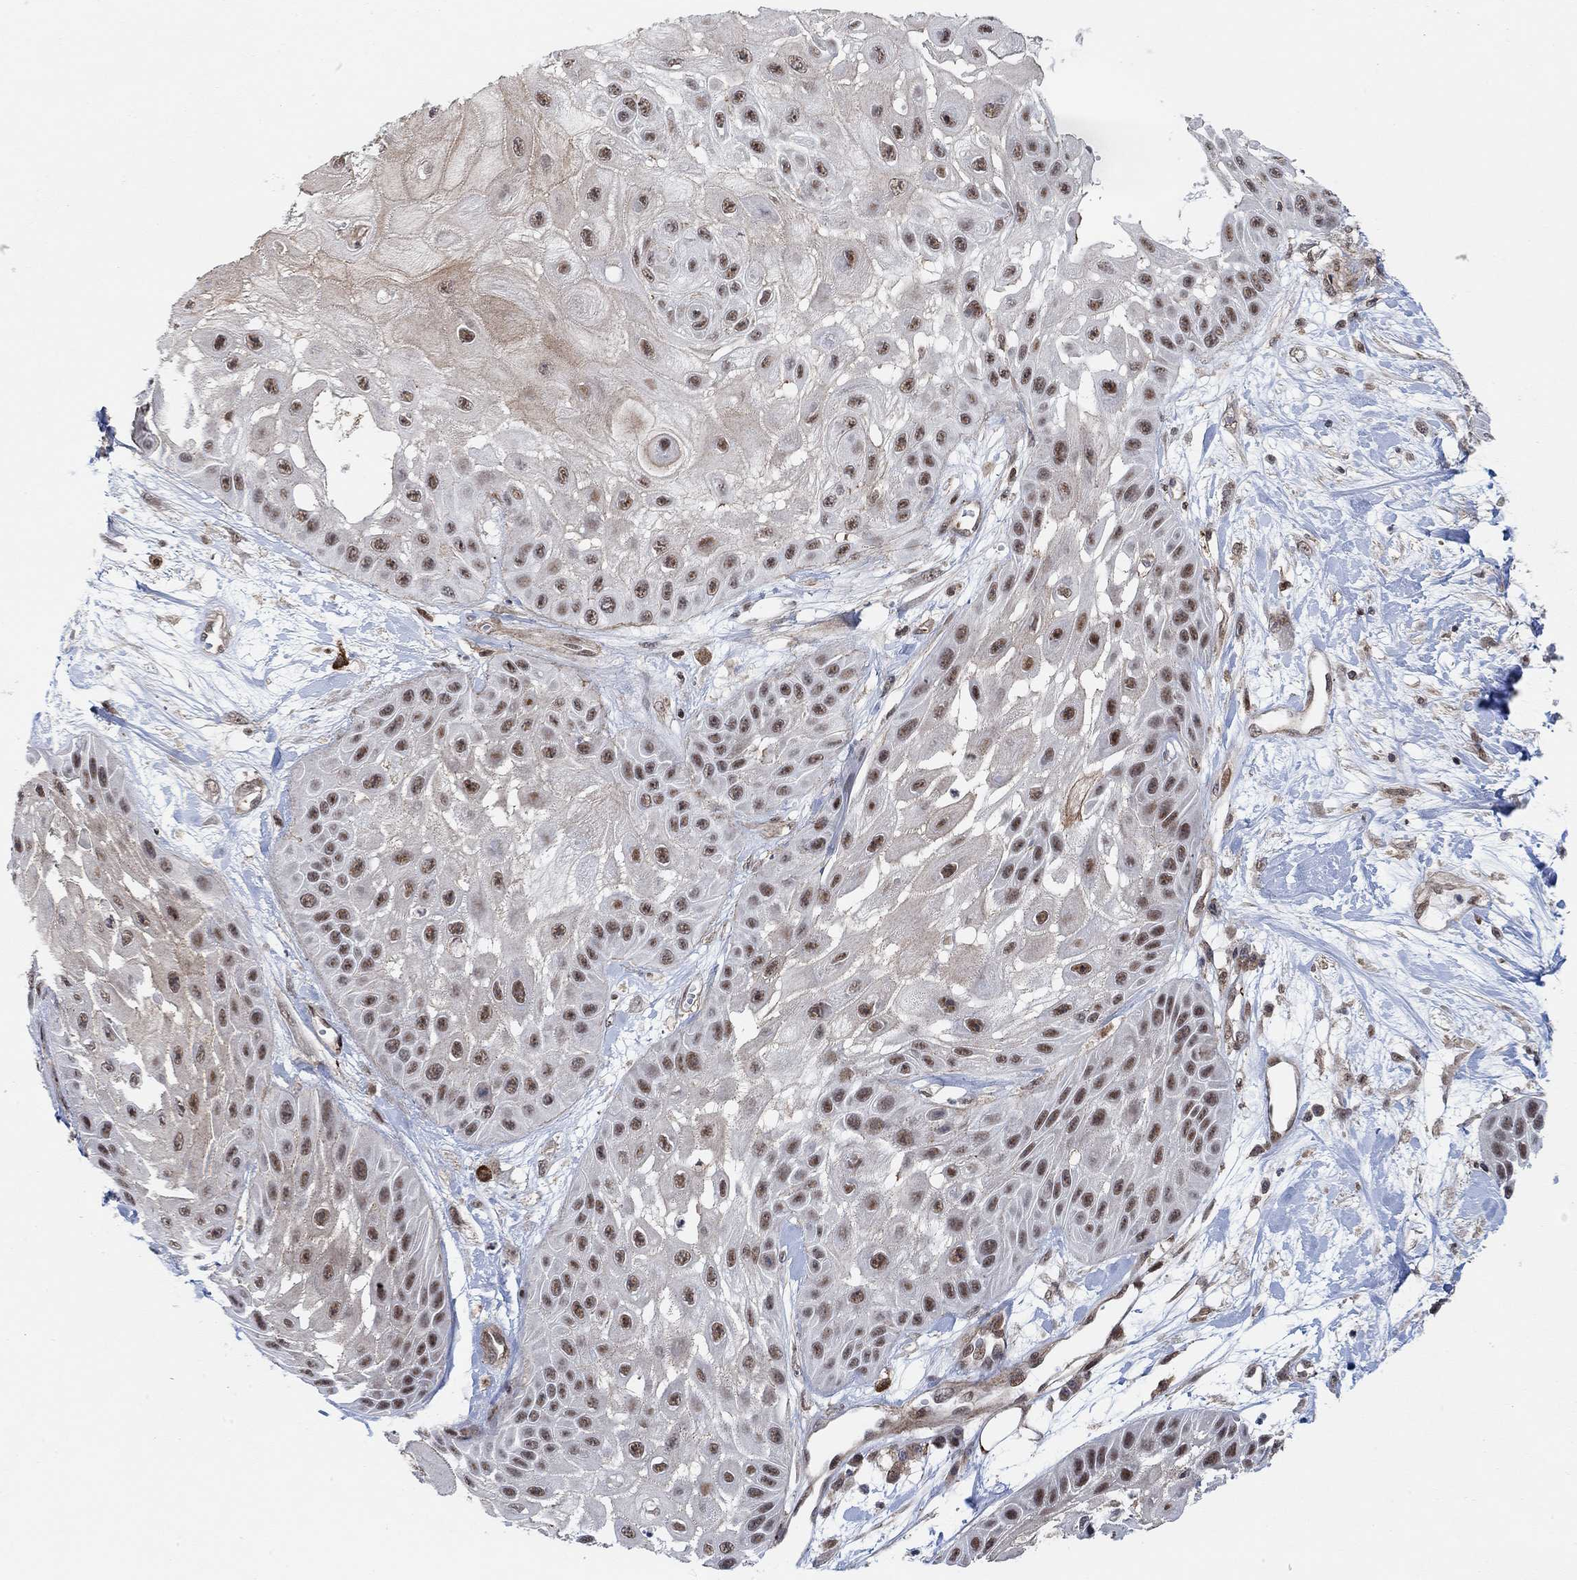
{"staining": {"intensity": "strong", "quantity": "25%-75%", "location": "nuclear"}, "tissue": "skin cancer", "cell_type": "Tumor cells", "image_type": "cancer", "snomed": [{"axis": "morphology", "description": "Normal tissue, NOS"}, {"axis": "morphology", "description": "Squamous cell carcinoma, NOS"}, {"axis": "topography", "description": "Skin"}], "caption": "Protein expression by immunohistochemistry (IHC) reveals strong nuclear staining in approximately 25%-75% of tumor cells in skin cancer.", "gene": "PWWP2B", "patient": {"sex": "male", "age": 79}}